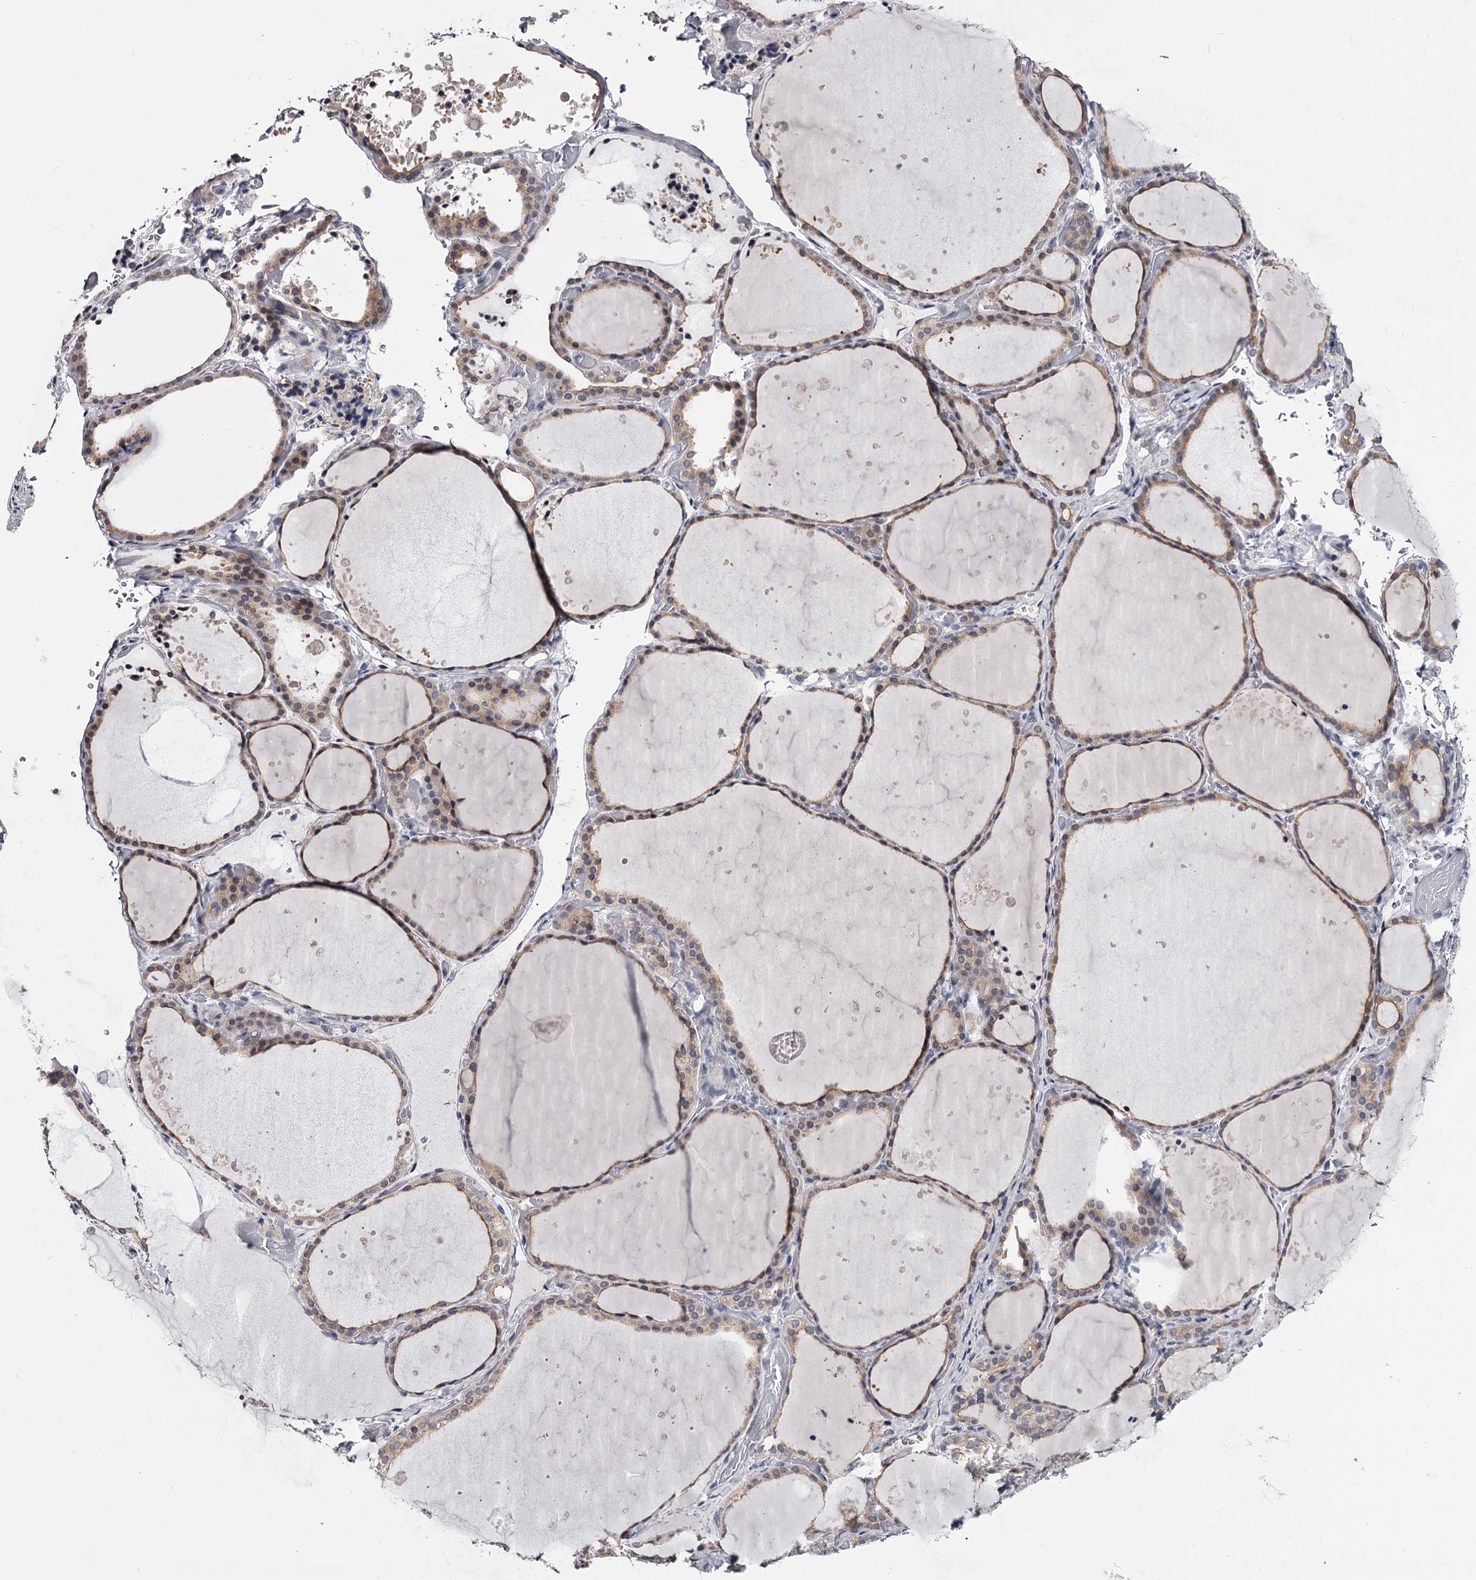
{"staining": {"intensity": "weak", "quantity": ">75%", "location": "cytoplasmic/membranous"}, "tissue": "thyroid gland", "cell_type": "Glandular cells", "image_type": "normal", "snomed": [{"axis": "morphology", "description": "Normal tissue, NOS"}, {"axis": "topography", "description": "Thyroid gland"}], "caption": "High-power microscopy captured an IHC micrograph of normal thyroid gland, revealing weak cytoplasmic/membranous expression in approximately >75% of glandular cells.", "gene": "OVOL2", "patient": {"sex": "female", "age": 44}}